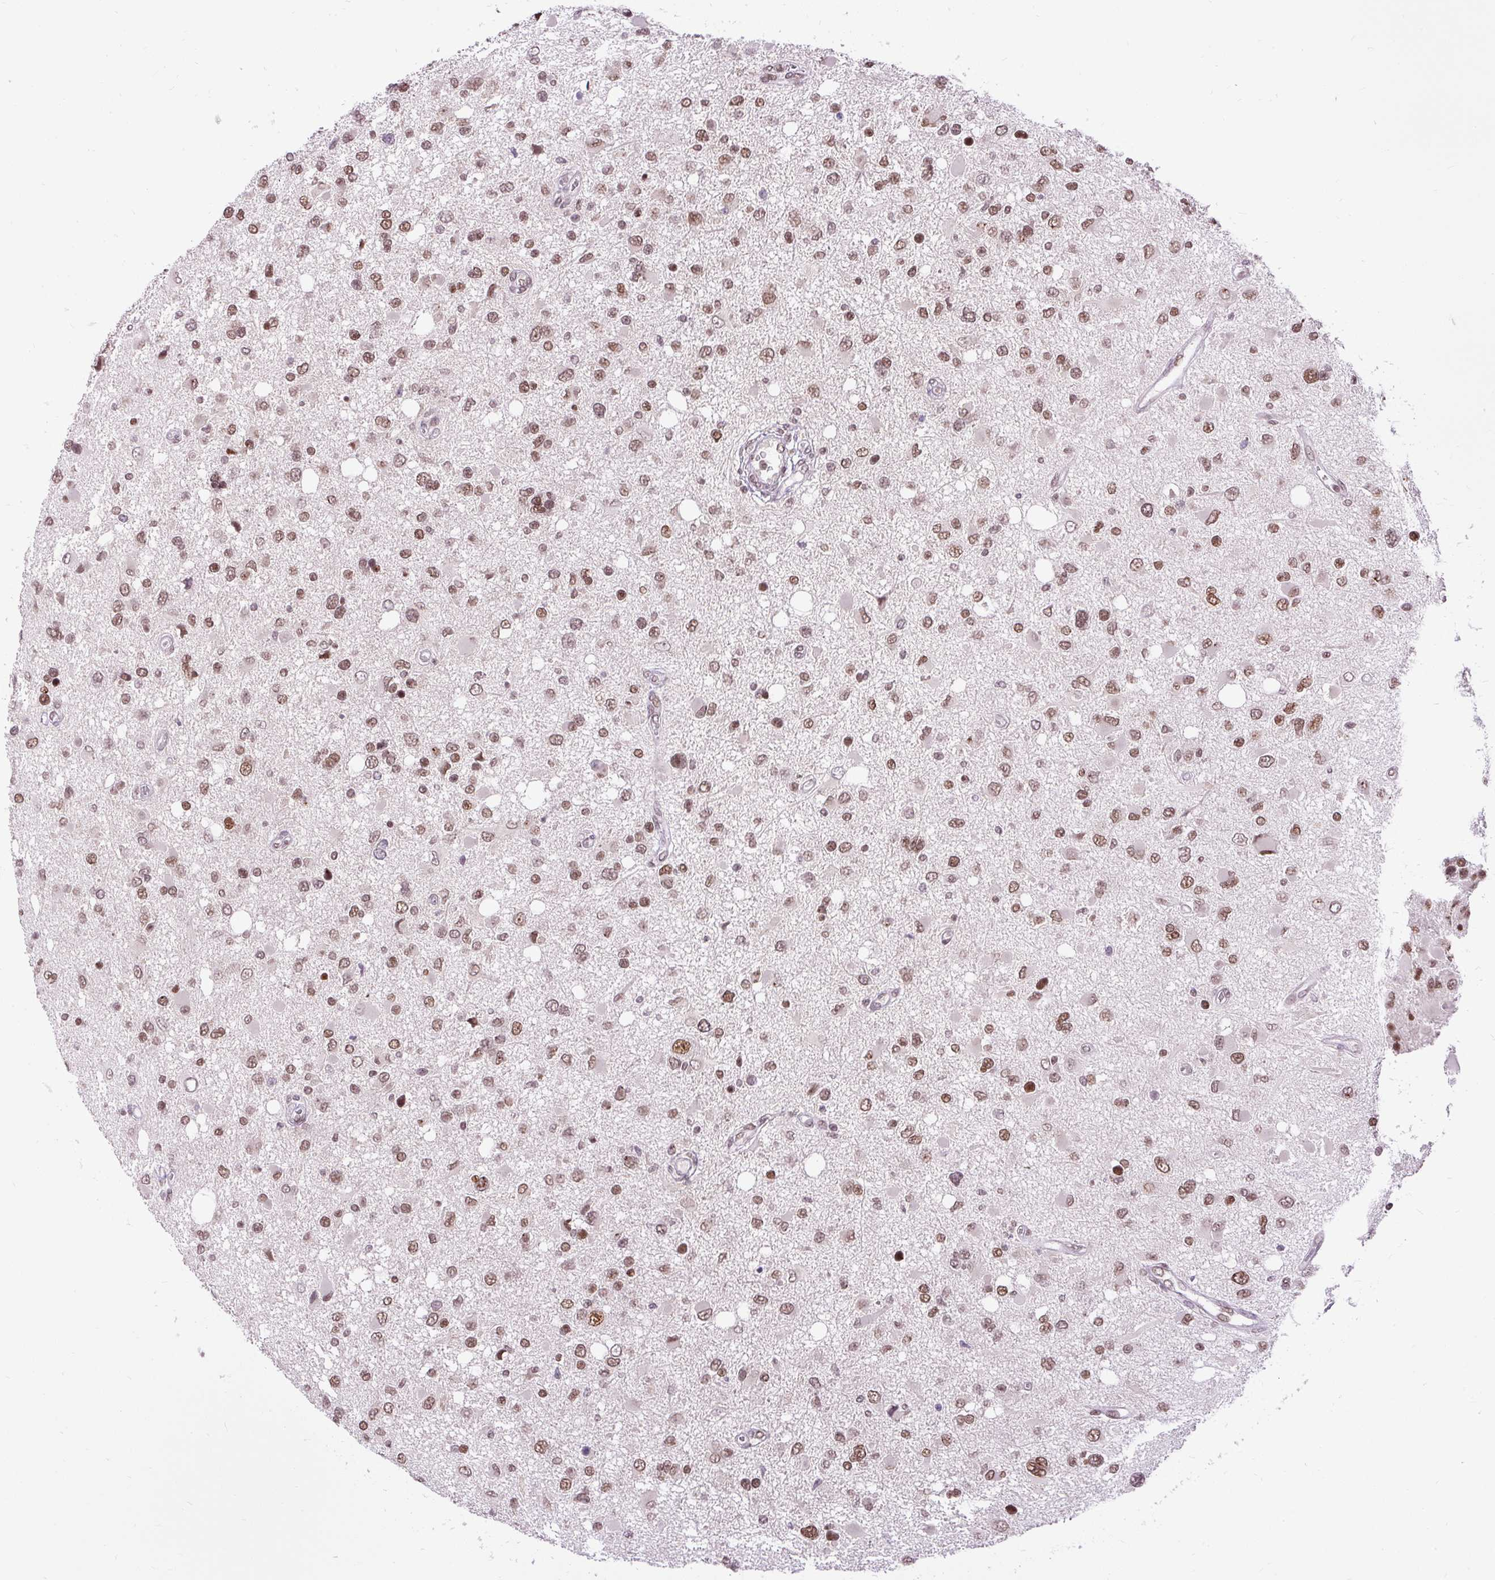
{"staining": {"intensity": "moderate", "quantity": ">75%", "location": "nuclear"}, "tissue": "glioma", "cell_type": "Tumor cells", "image_type": "cancer", "snomed": [{"axis": "morphology", "description": "Glioma, malignant, High grade"}, {"axis": "topography", "description": "Brain"}], "caption": "High-power microscopy captured an immunohistochemistry micrograph of glioma, revealing moderate nuclear expression in approximately >75% of tumor cells.", "gene": "ZNF672", "patient": {"sex": "male", "age": 53}}